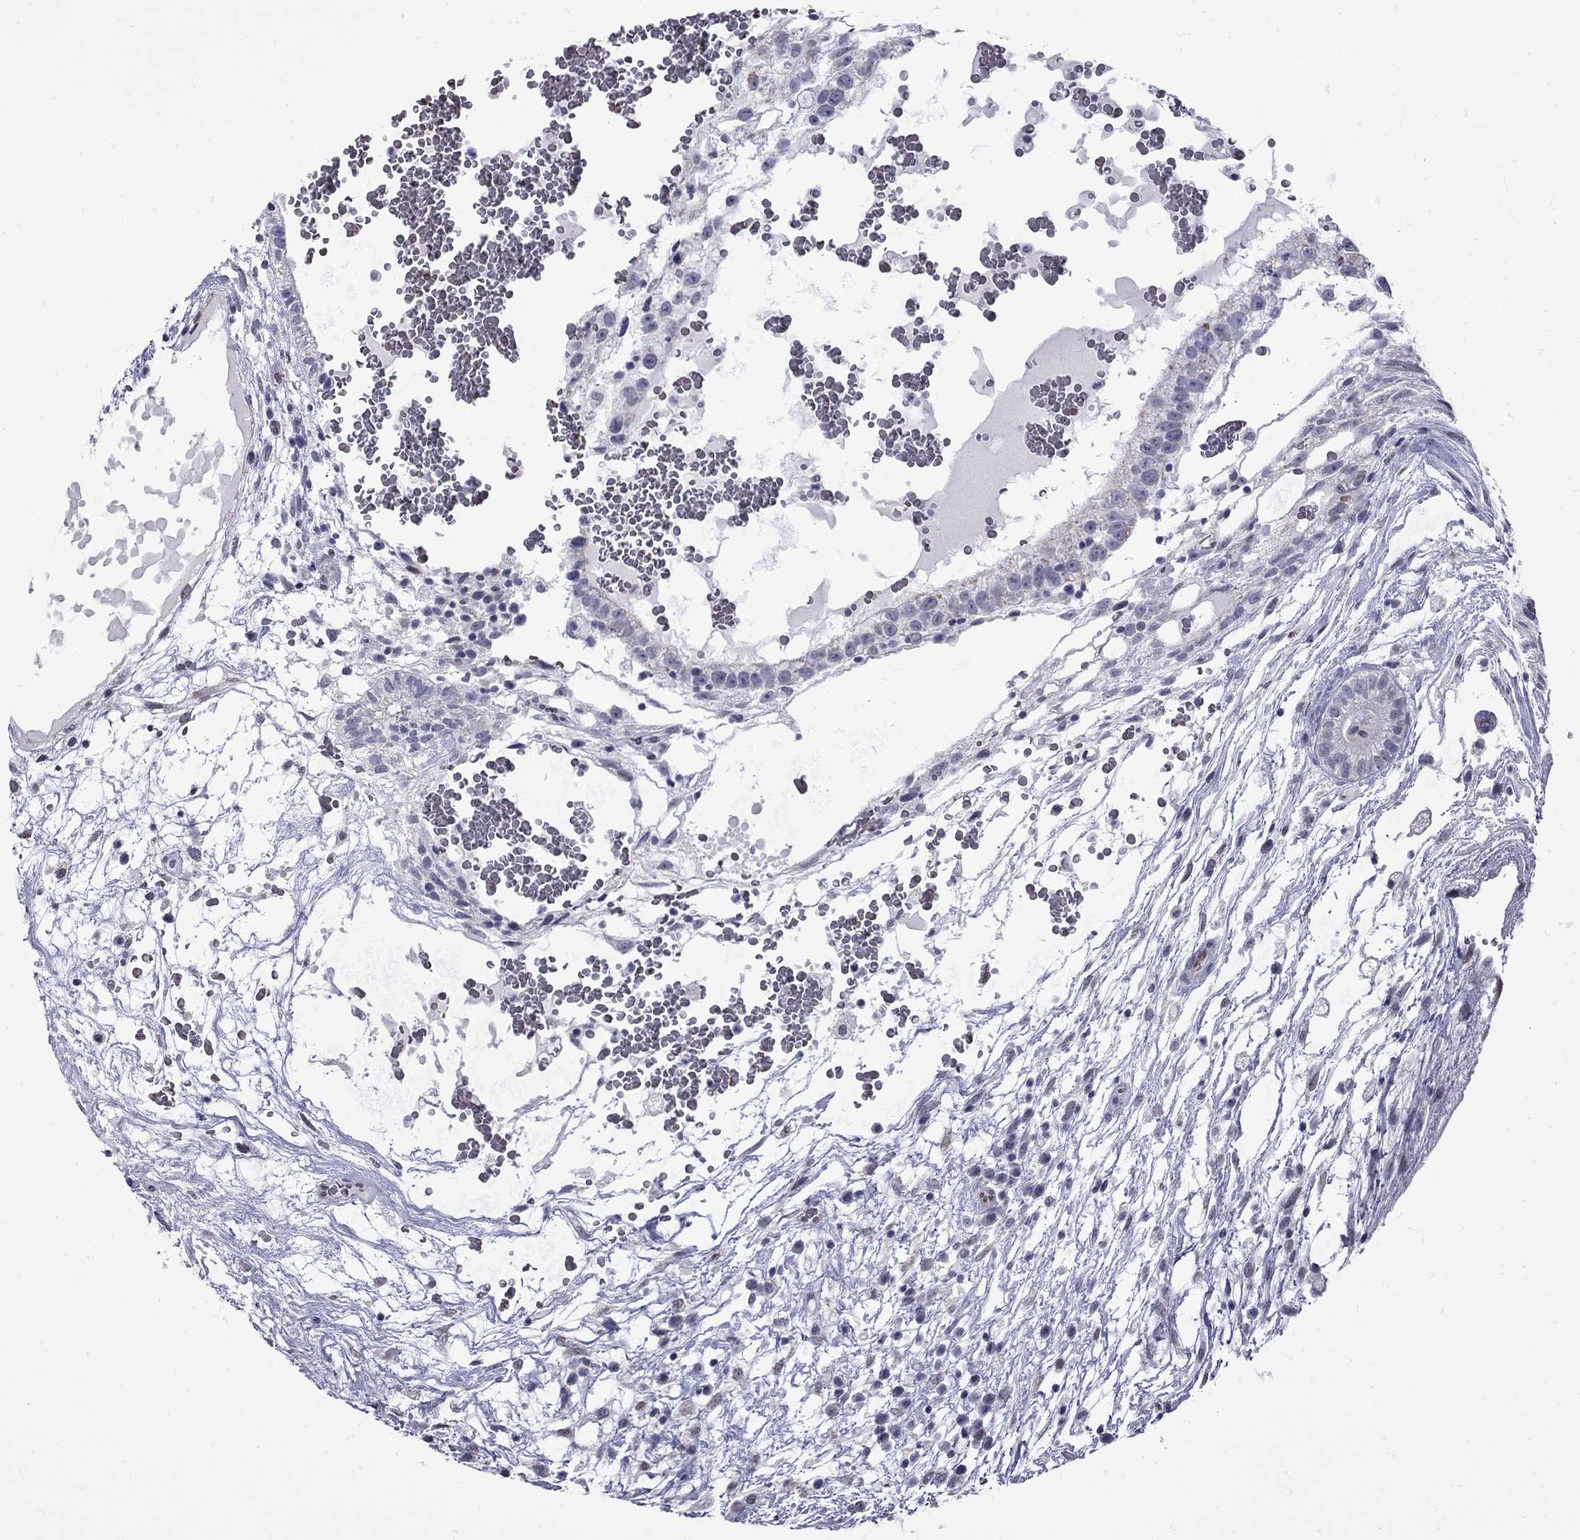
{"staining": {"intensity": "negative", "quantity": "none", "location": "none"}, "tissue": "testis cancer", "cell_type": "Tumor cells", "image_type": "cancer", "snomed": [{"axis": "morphology", "description": "Normal tissue, NOS"}, {"axis": "morphology", "description": "Carcinoma, Embryonal, NOS"}, {"axis": "topography", "description": "Testis"}], "caption": "Tumor cells show no significant protein expression in testis embryonal carcinoma. Nuclei are stained in blue.", "gene": "CLTCL1", "patient": {"sex": "male", "age": 32}}